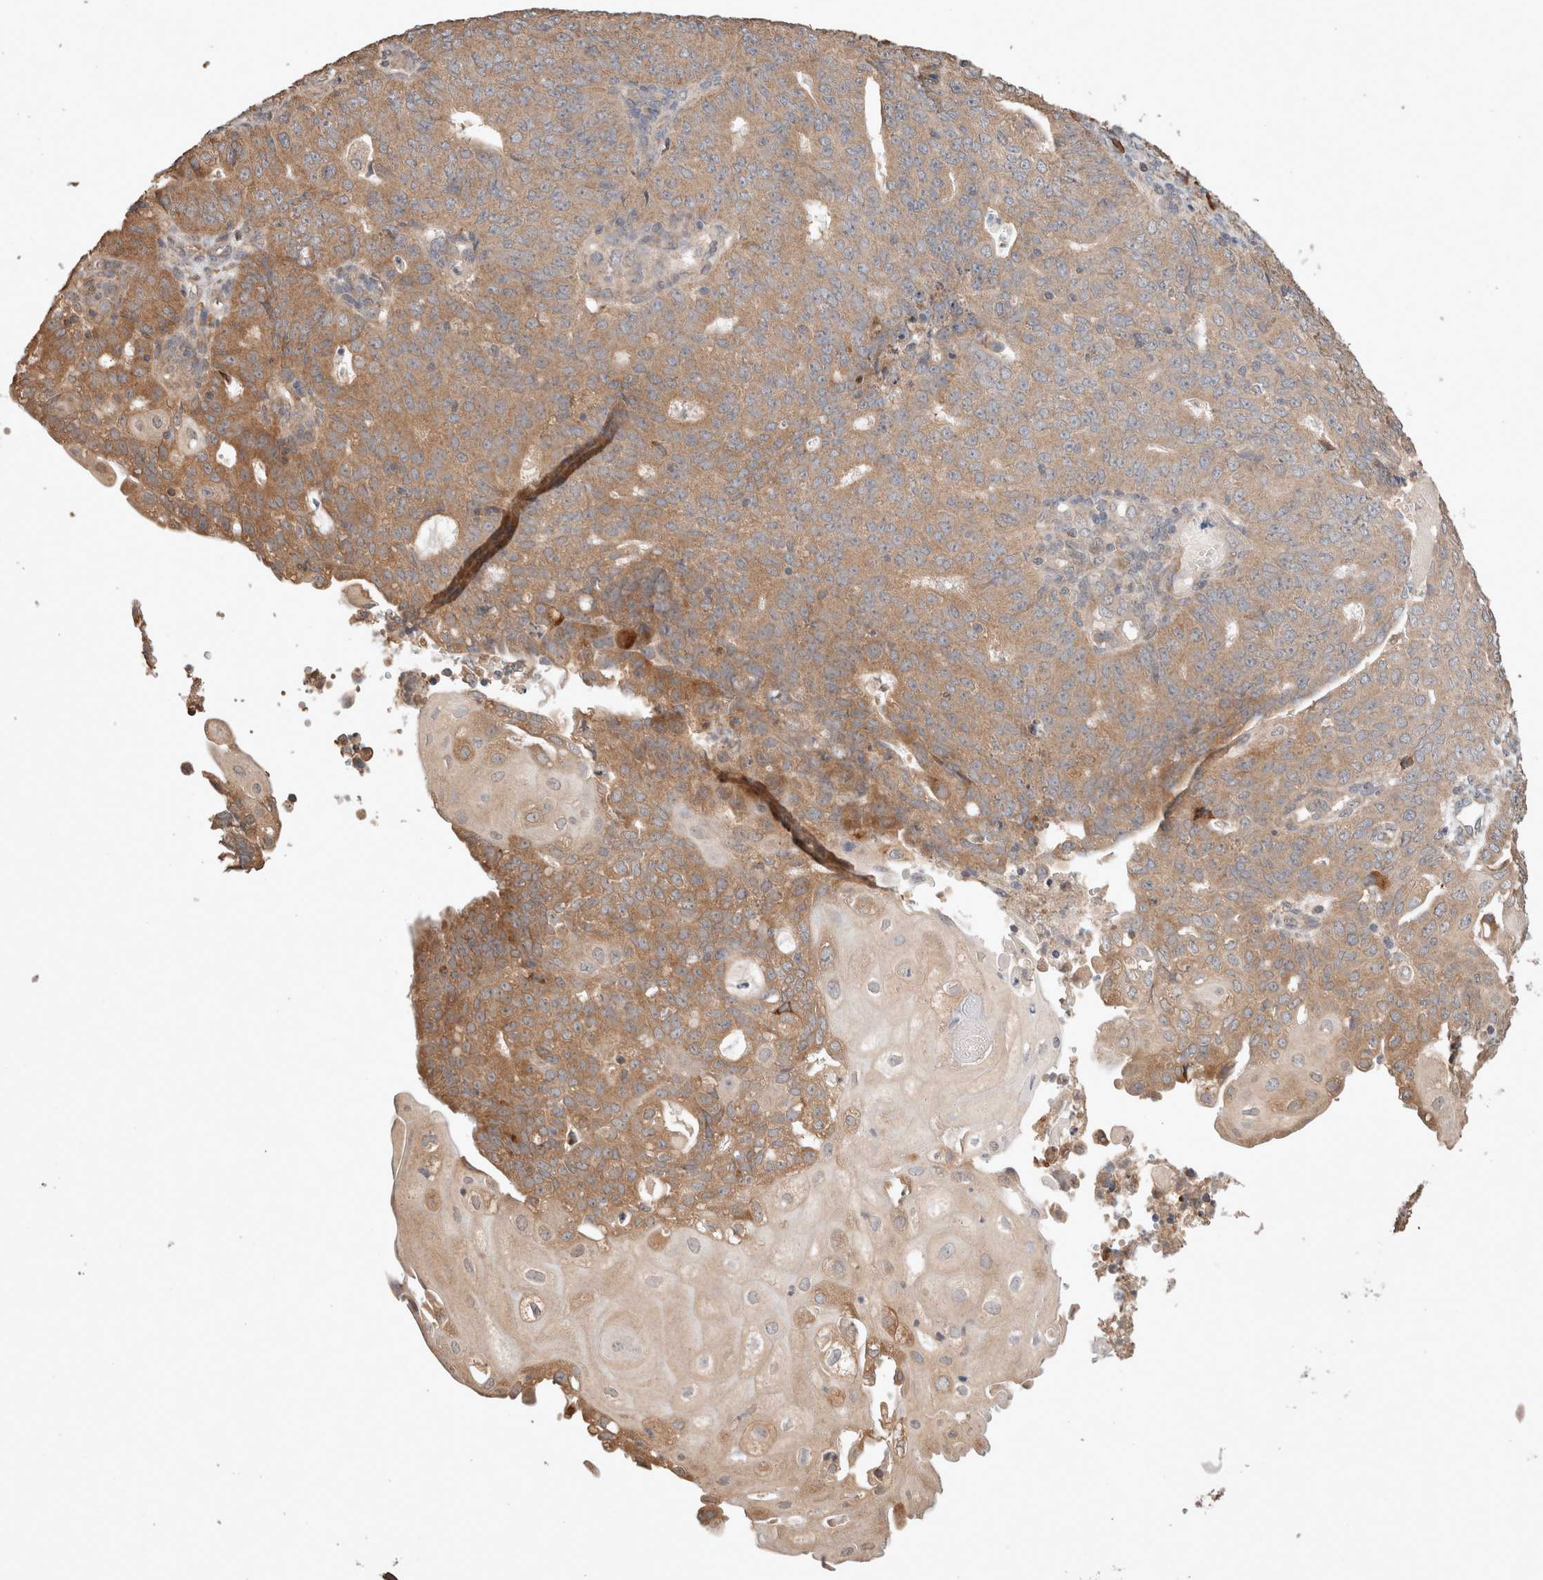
{"staining": {"intensity": "moderate", "quantity": ">75%", "location": "cytoplasmic/membranous"}, "tissue": "endometrial cancer", "cell_type": "Tumor cells", "image_type": "cancer", "snomed": [{"axis": "morphology", "description": "Adenocarcinoma, NOS"}, {"axis": "topography", "description": "Endometrium"}], "caption": "Endometrial cancer was stained to show a protein in brown. There is medium levels of moderate cytoplasmic/membranous positivity in approximately >75% of tumor cells.", "gene": "HROB", "patient": {"sex": "female", "age": 32}}